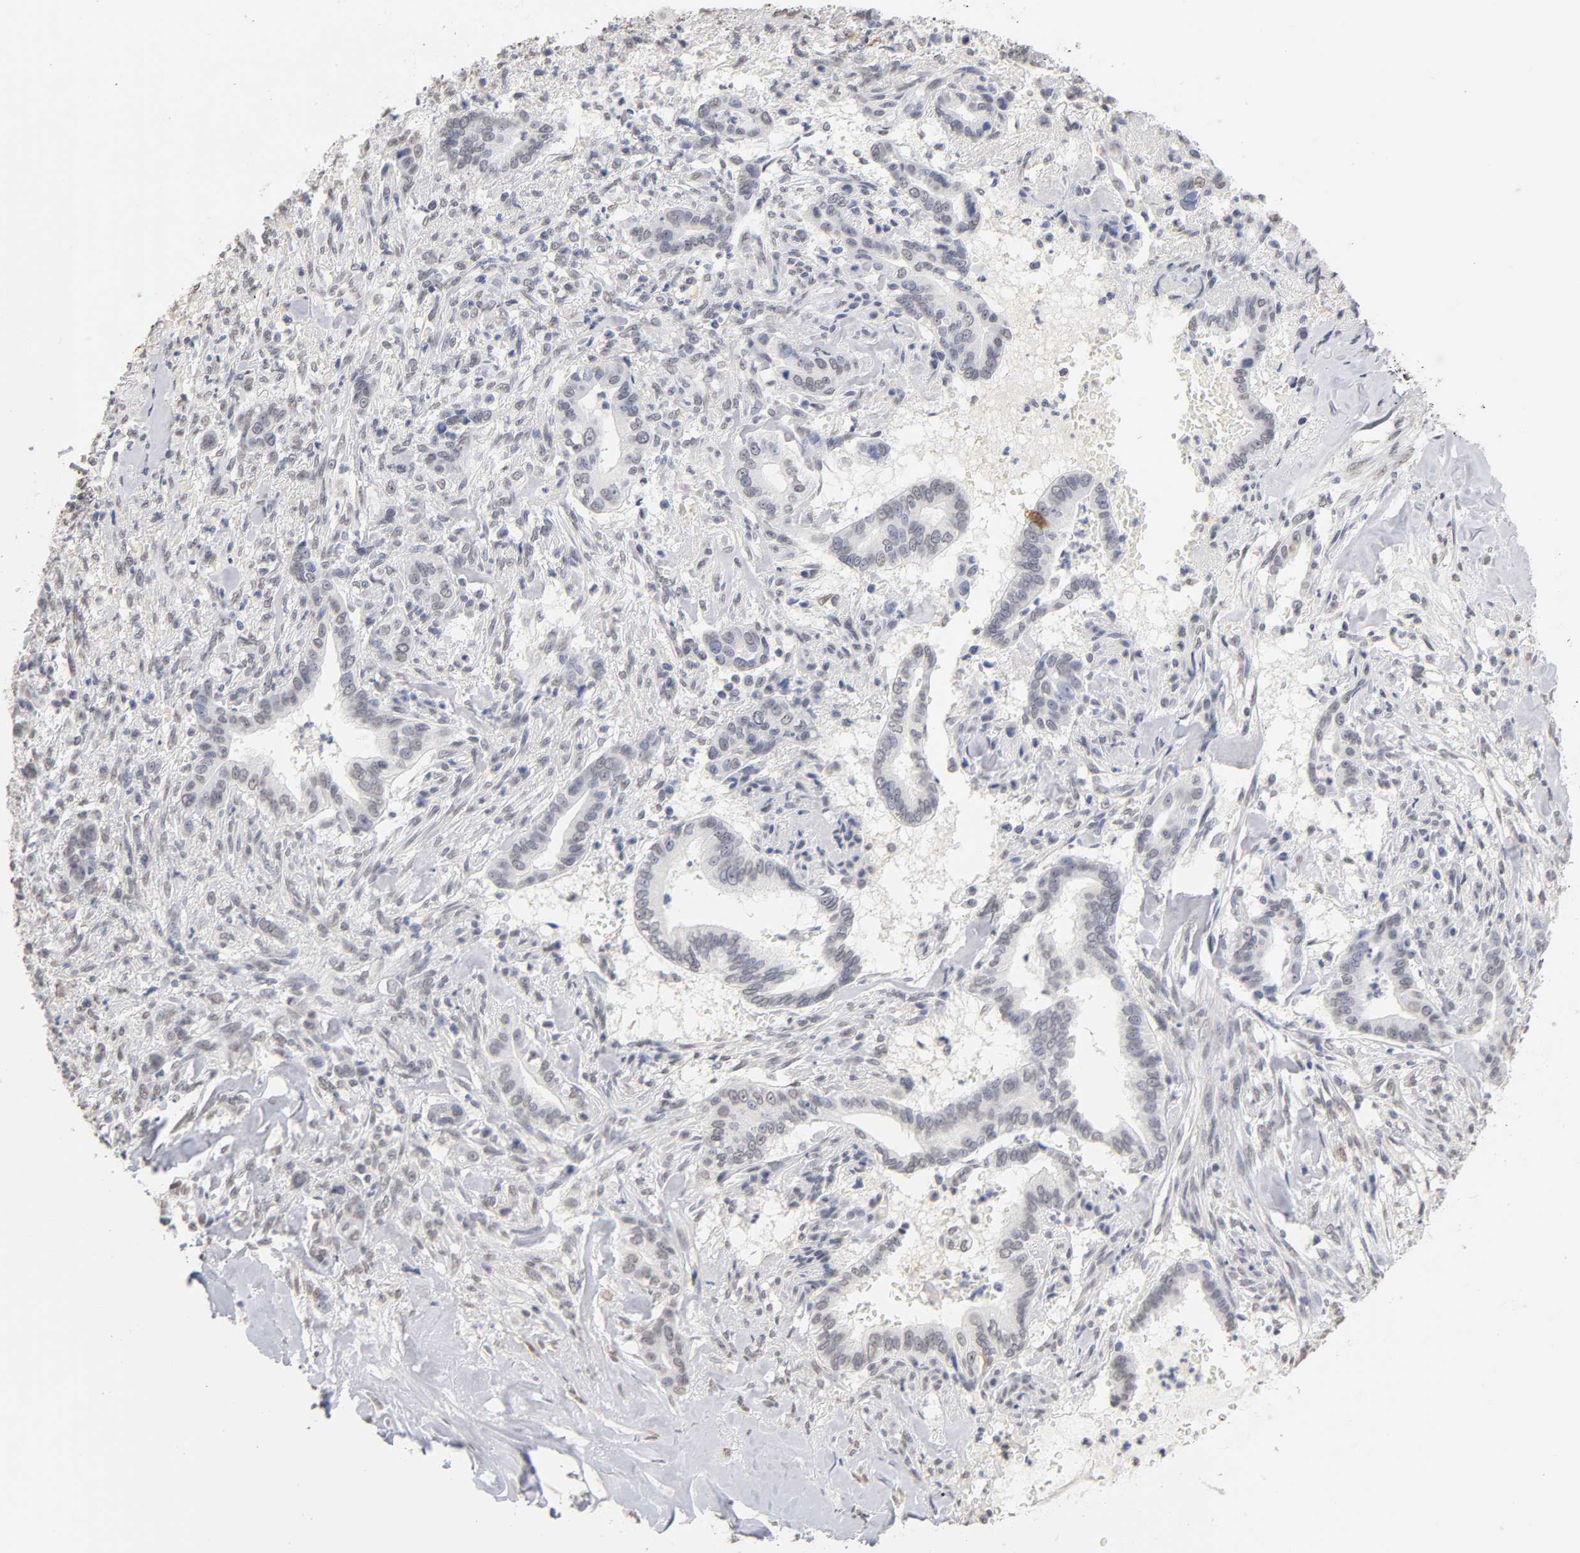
{"staining": {"intensity": "weak", "quantity": "<25%", "location": "cytoplasmic/membranous,nuclear"}, "tissue": "liver cancer", "cell_type": "Tumor cells", "image_type": "cancer", "snomed": [{"axis": "morphology", "description": "Cholangiocarcinoma"}, {"axis": "topography", "description": "Liver"}], "caption": "Cholangiocarcinoma (liver) stained for a protein using immunohistochemistry (IHC) displays no staining tumor cells.", "gene": "CRABP2", "patient": {"sex": "female", "age": 67}}